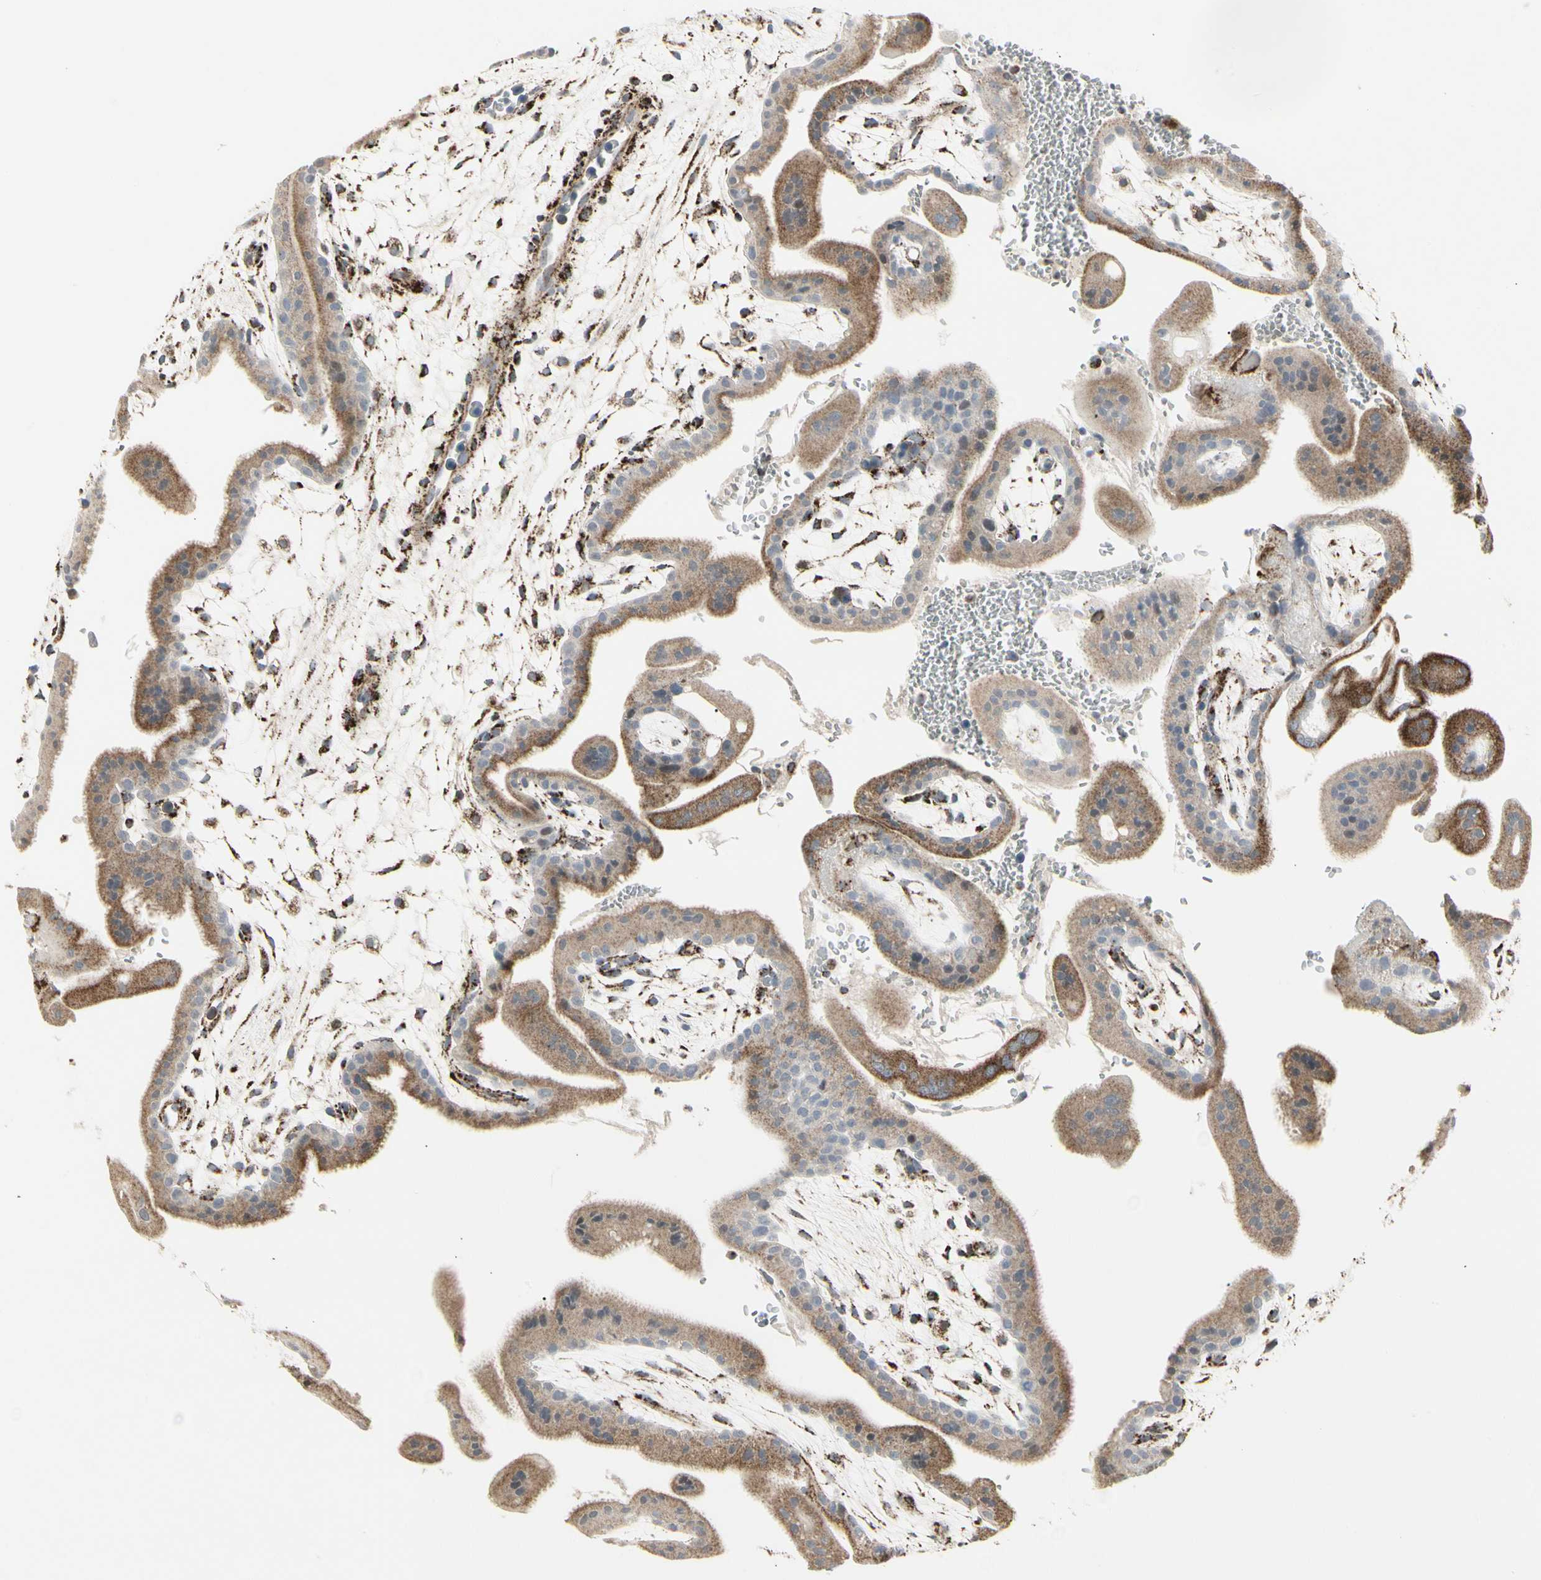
{"staining": {"intensity": "strong", "quantity": ">75%", "location": "cytoplasmic/membranous"}, "tissue": "placenta", "cell_type": "Decidual cells", "image_type": "normal", "snomed": [{"axis": "morphology", "description": "Normal tissue, NOS"}, {"axis": "topography", "description": "Placenta"}], "caption": "Immunohistochemical staining of unremarkable human placenta shows strong cytoplasmic/membranous protein positivity in about >75% of decidual cells. (DAB (3,3'-diaminobenzidine) = brown stain, brightfield microscopy at high magnification).", "gene": "TMEM176A", "patient": {"sex": "female", "age": 35}}